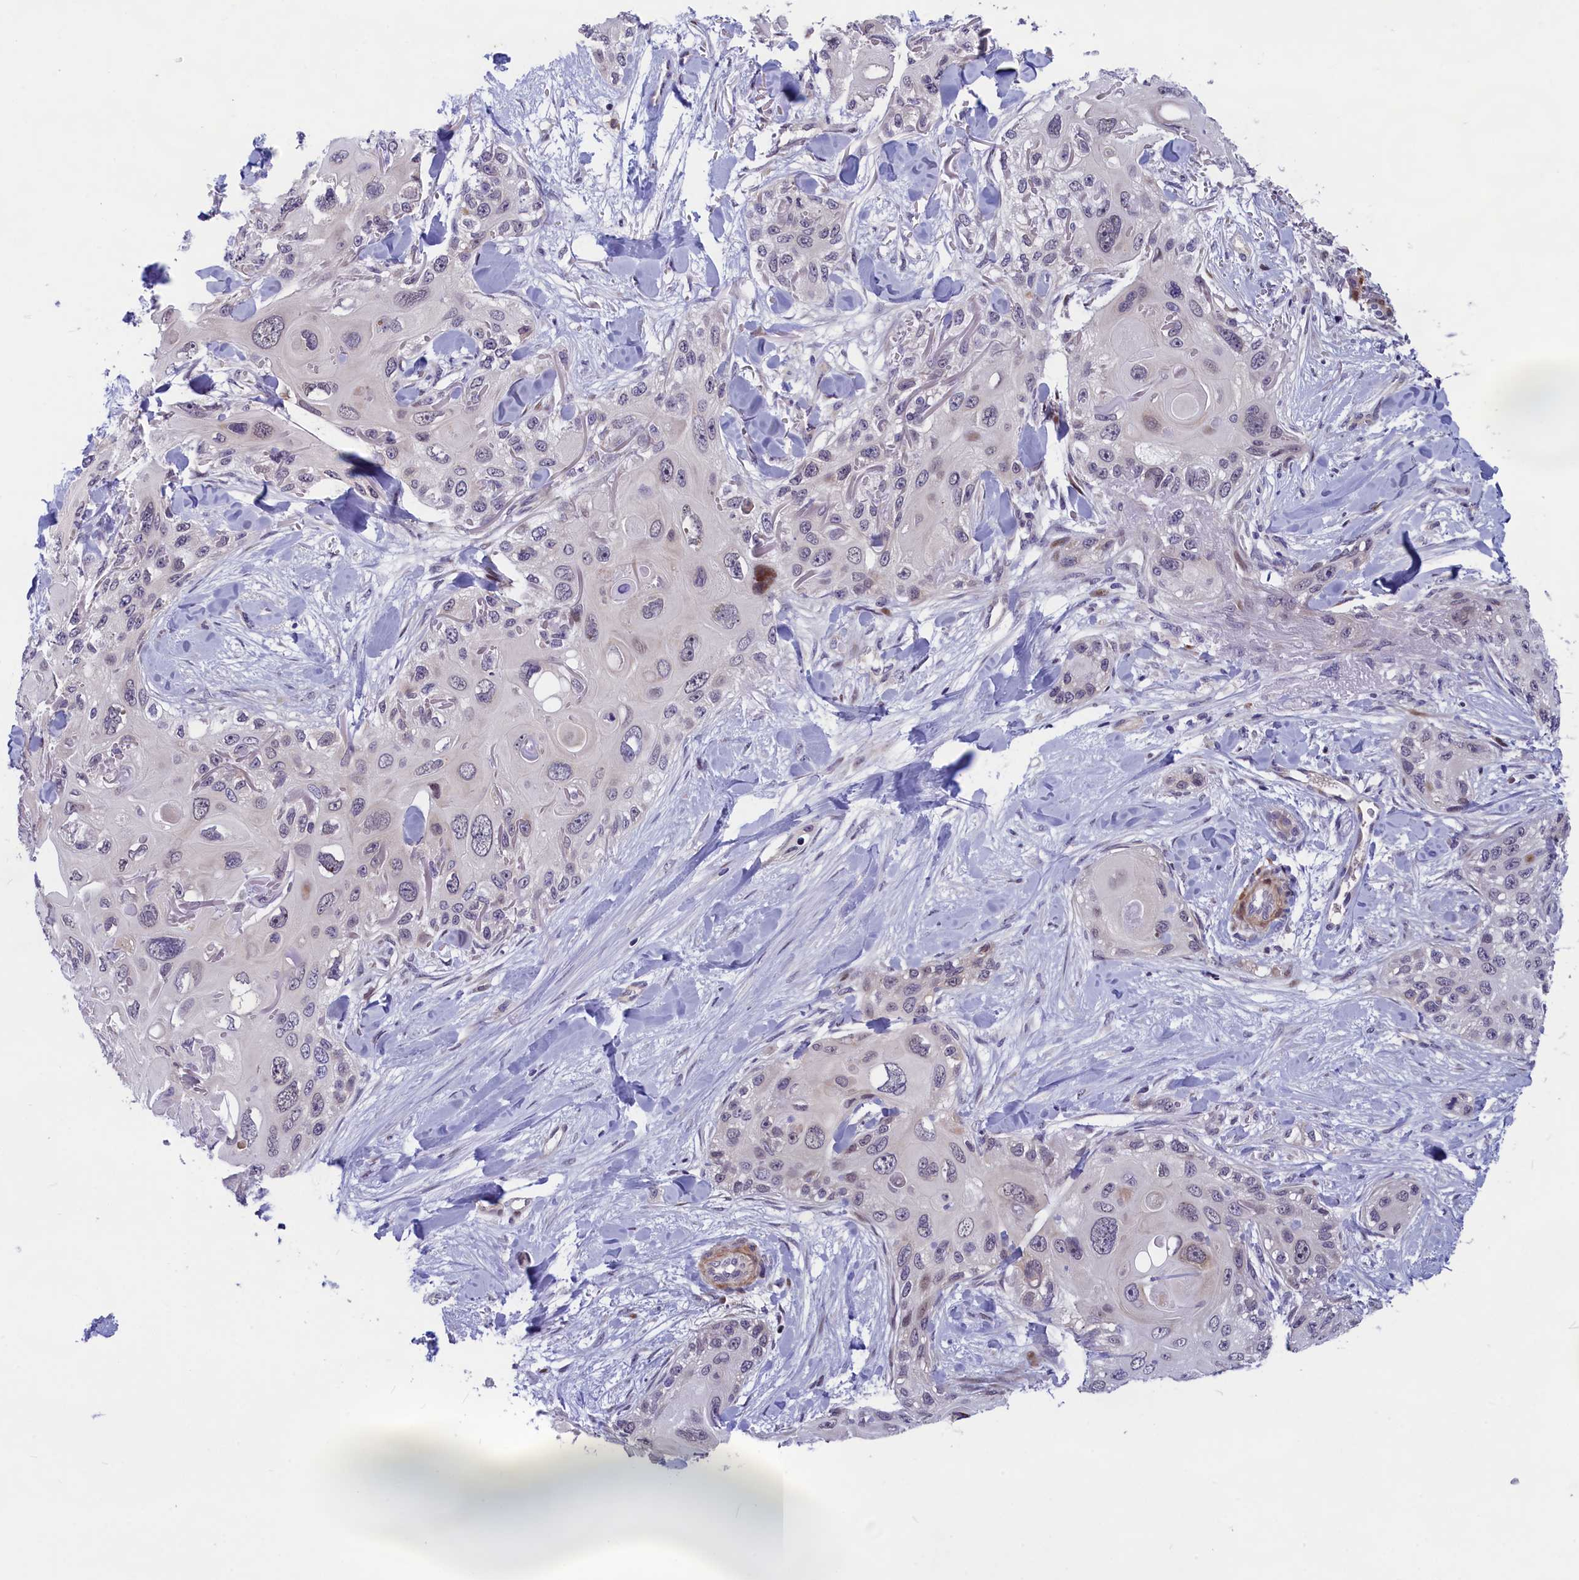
{"staining": {"intensity": "negative", "quantity": "none", "location": "none"}, "tissue": "skin cancer", "cell_type": "Tumor cells", "image_type": "cancer", "snomed": [{"axis": "morphology", "description": "Normal tissue, NOS"}, {"axis": "morphology", "description": "Squamous cell carcinoma, NOS"}, {"axis": "topography", "description": "Skin"}], "caption": "A photomicrograph of squamous cell carcinoma (skin) stained for a protein displays no brown staining in tumor cells.", "gene": "ANKRD34B", "patient": {"sex": "male", "age": 72}}